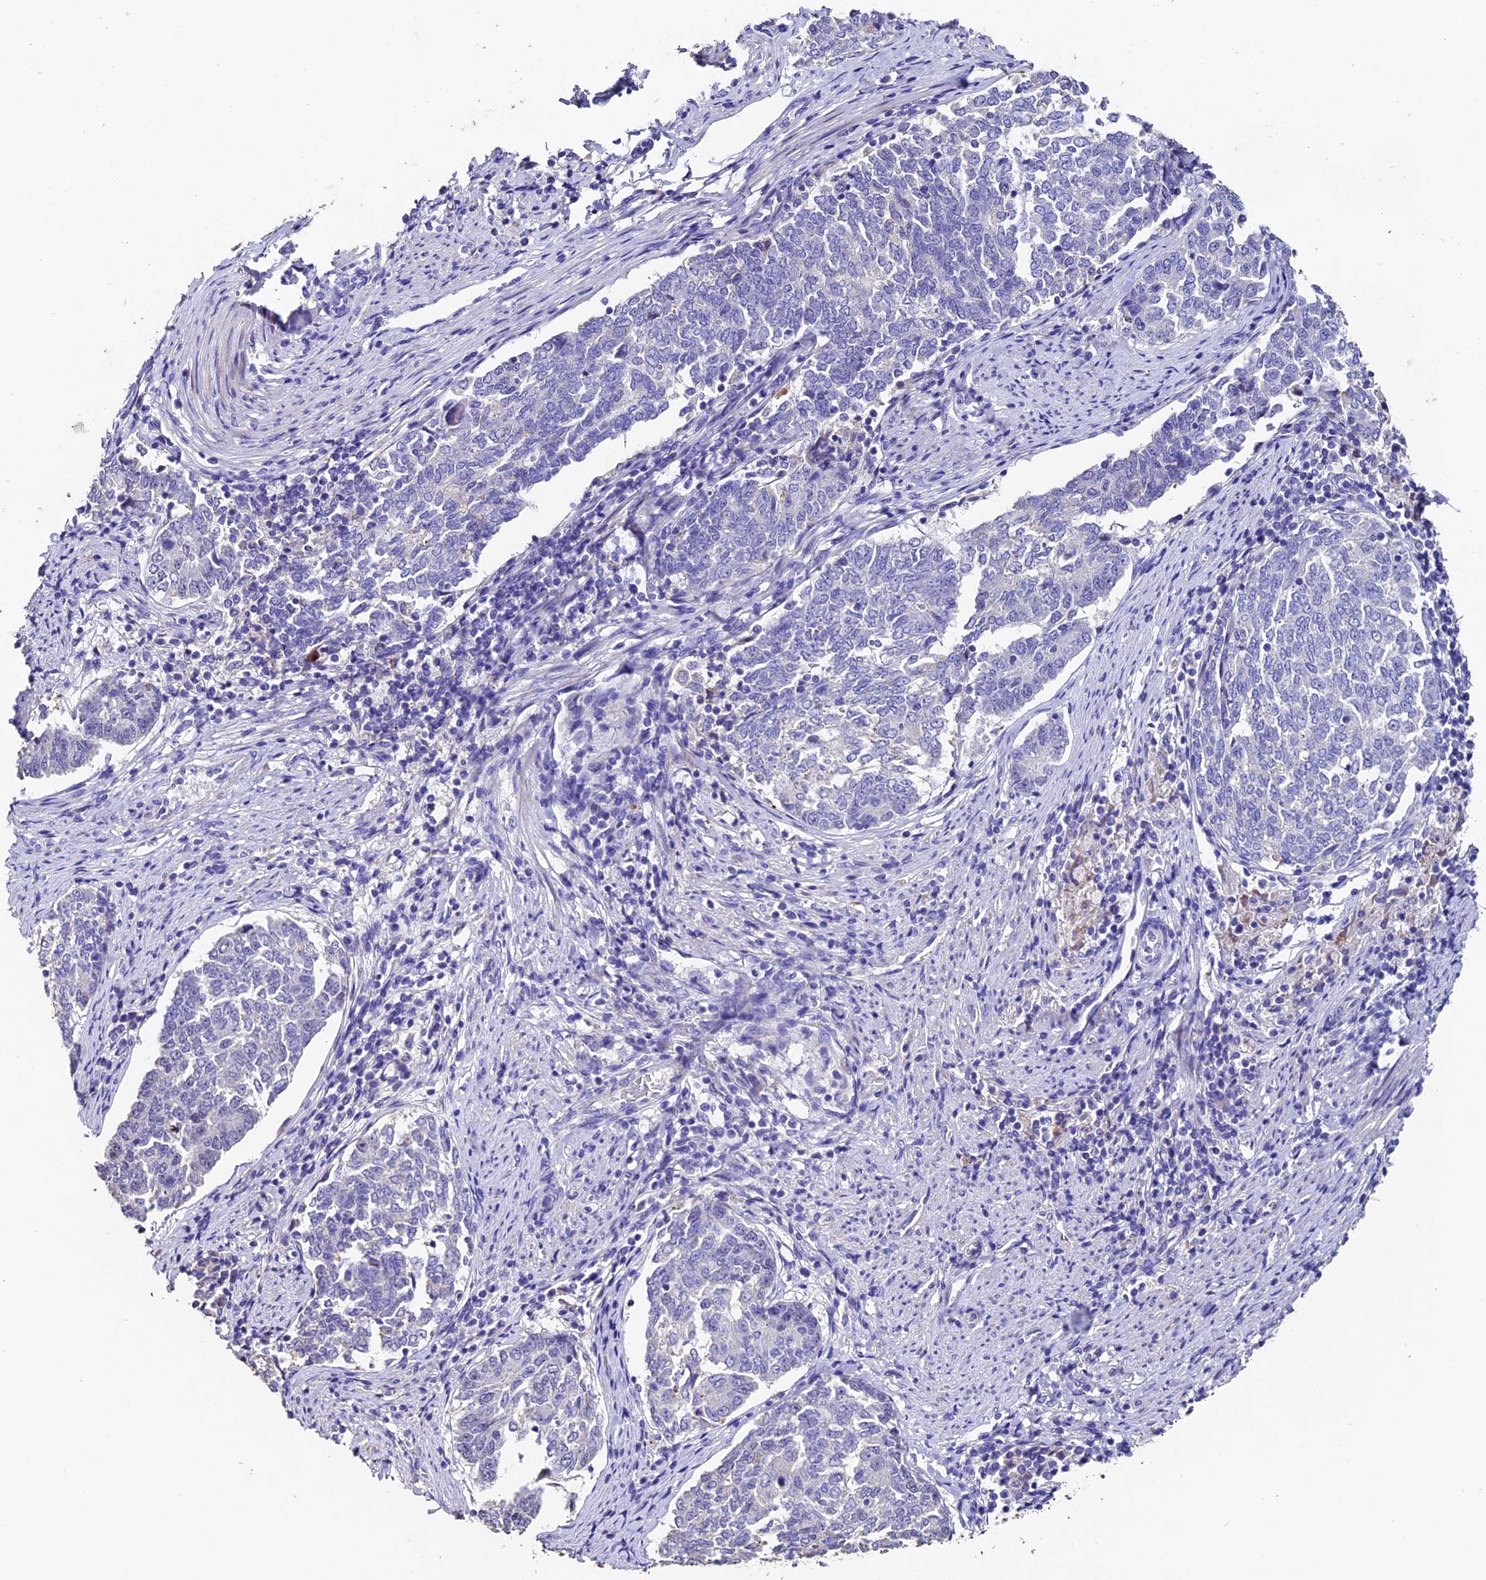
{"staining": {"intensity": "negative", "quantity": "none", "location": "none"}, "tissue": "endometrial cancer", "cell_type": "Tumor cells", "image_type": "cancer", "snomed": [{"axis": "morphology", "description": "Adenocarcinoma, NOS"}, {"axis": "topography", "description": "Endometrium"}], "caption": "Endometrial cancer (adenocarcinoma) was stained to show a protein in brown. There is no significant staining in tumor cells. (DAB immunohistochemistry (IHC) visualized using brightfield microscopy, high magnification).", "gene": "FBXW9", "patient": {"sex": "female", "age": 80}}